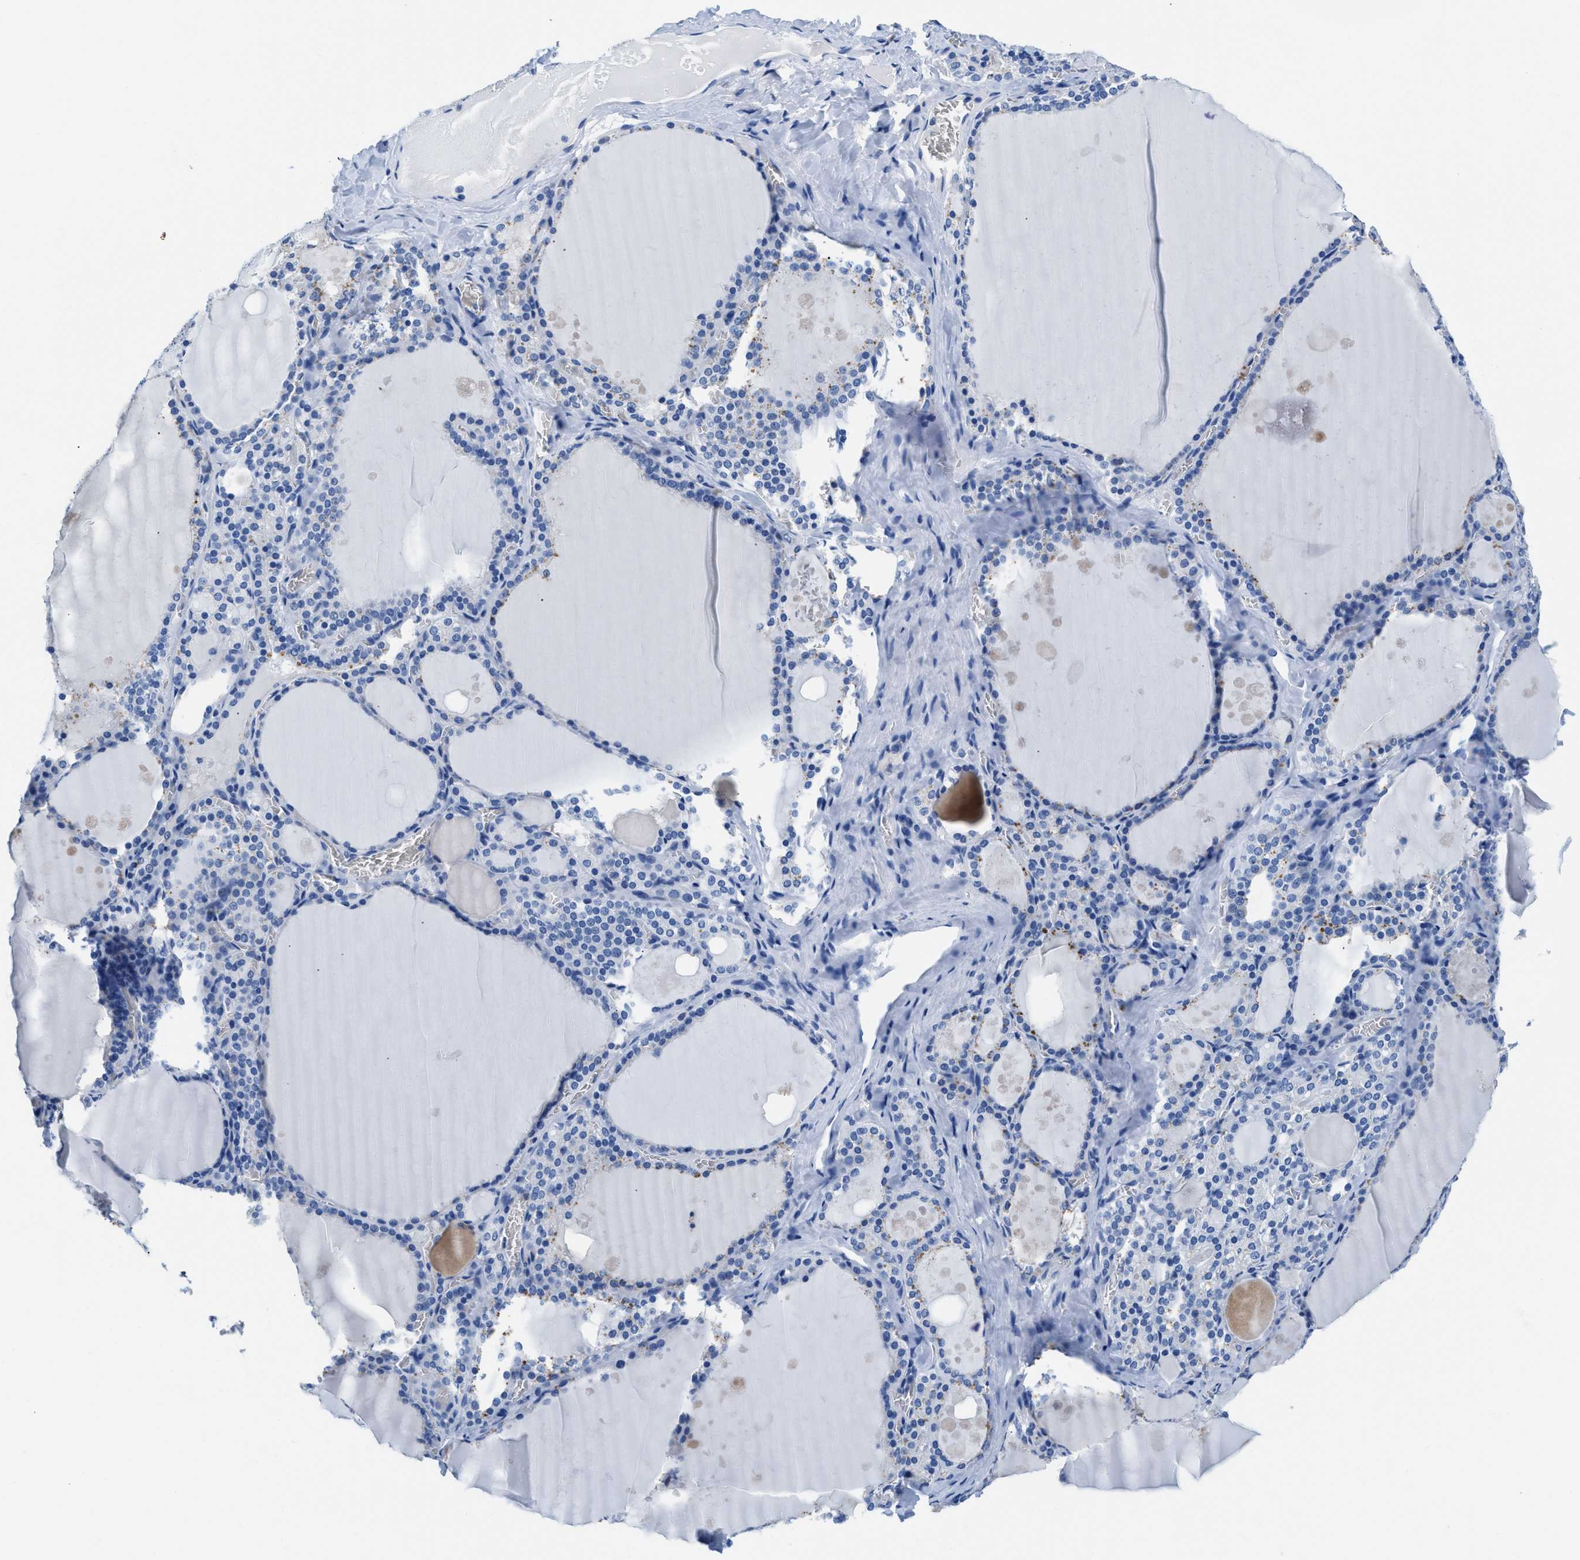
{"staining": {"intensity": "negative", "quantity": "none", "location": "none"}, "tissue": "thyroid gland", "cell_type": "Glandular cells", "image_type": "normal", "snomed": [{"axis": "morphology", "description": "Normal tissue, NOS"}, {"axis": "topography", "description": "Thyroid gland"}], "caption": "Protein analysis of normal thyroid gland reveals no significant staining in glandular cells.", "gene": "SLFN13", "patient": {"sex": "male", "age": 56}}